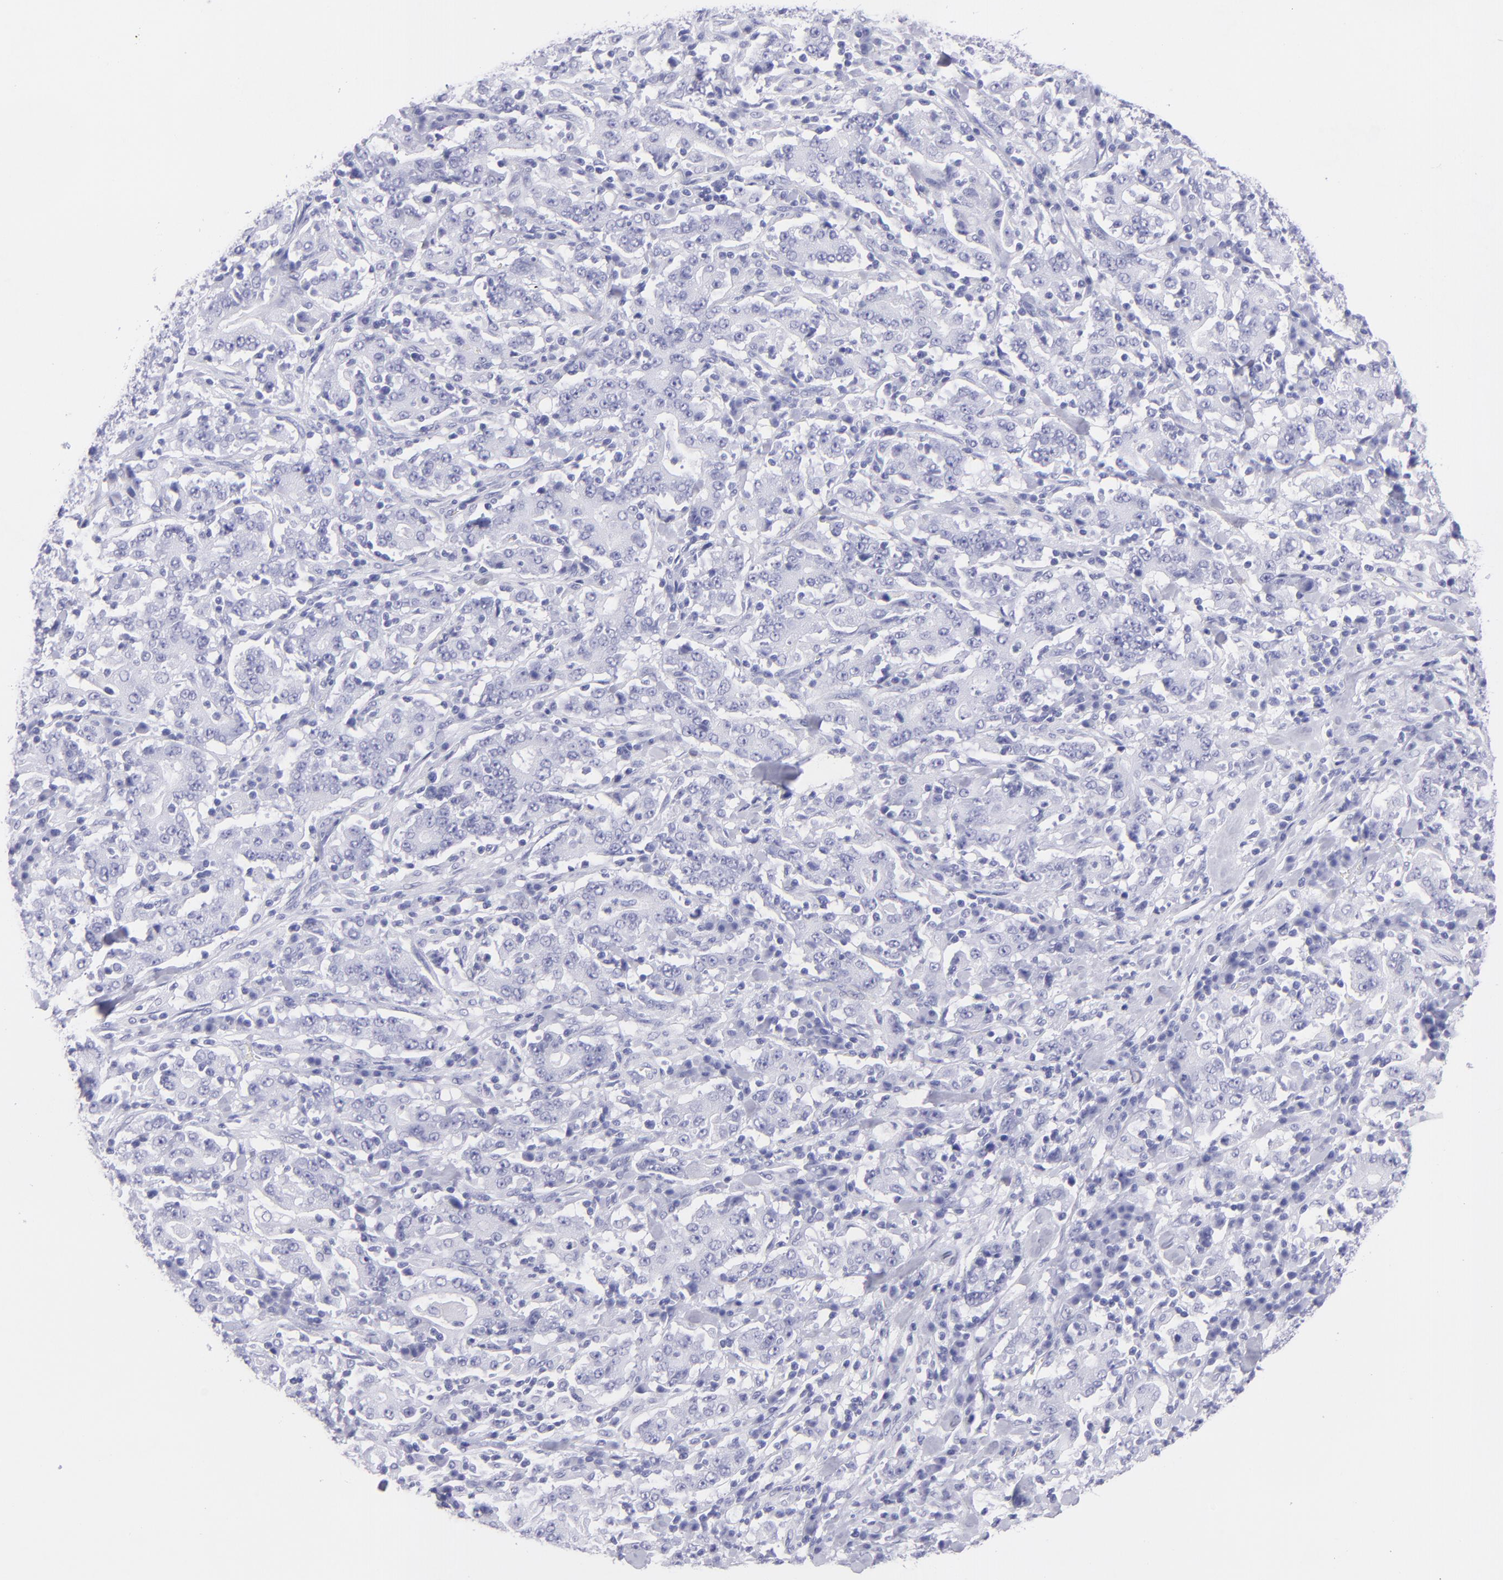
{"staining": {"intensity": "negative", "quantity": "none", "location": "none"}, "tissue": "stomach cancer", "cell_type": "Tumor cells", "image_type": "cancer", "snomed": [{"axis": "morphology", "description": "Normal tissue, NOS"}, {"axis": "morphology", "description": "Adenocarcinoma, NOS"}, {"axis": "topography", "description": "Stomach, upper"}, {"axis": "topography", "description": "Stomach"}], "caption": "Immunohistochemistry (IHC) image of human stomach cancer (adenocarcinoma) stained for a protein (brown), which exhibits no expression in tumor cells.", "gene": "PIP", "patient": {"sex": "male", "age": 59}}